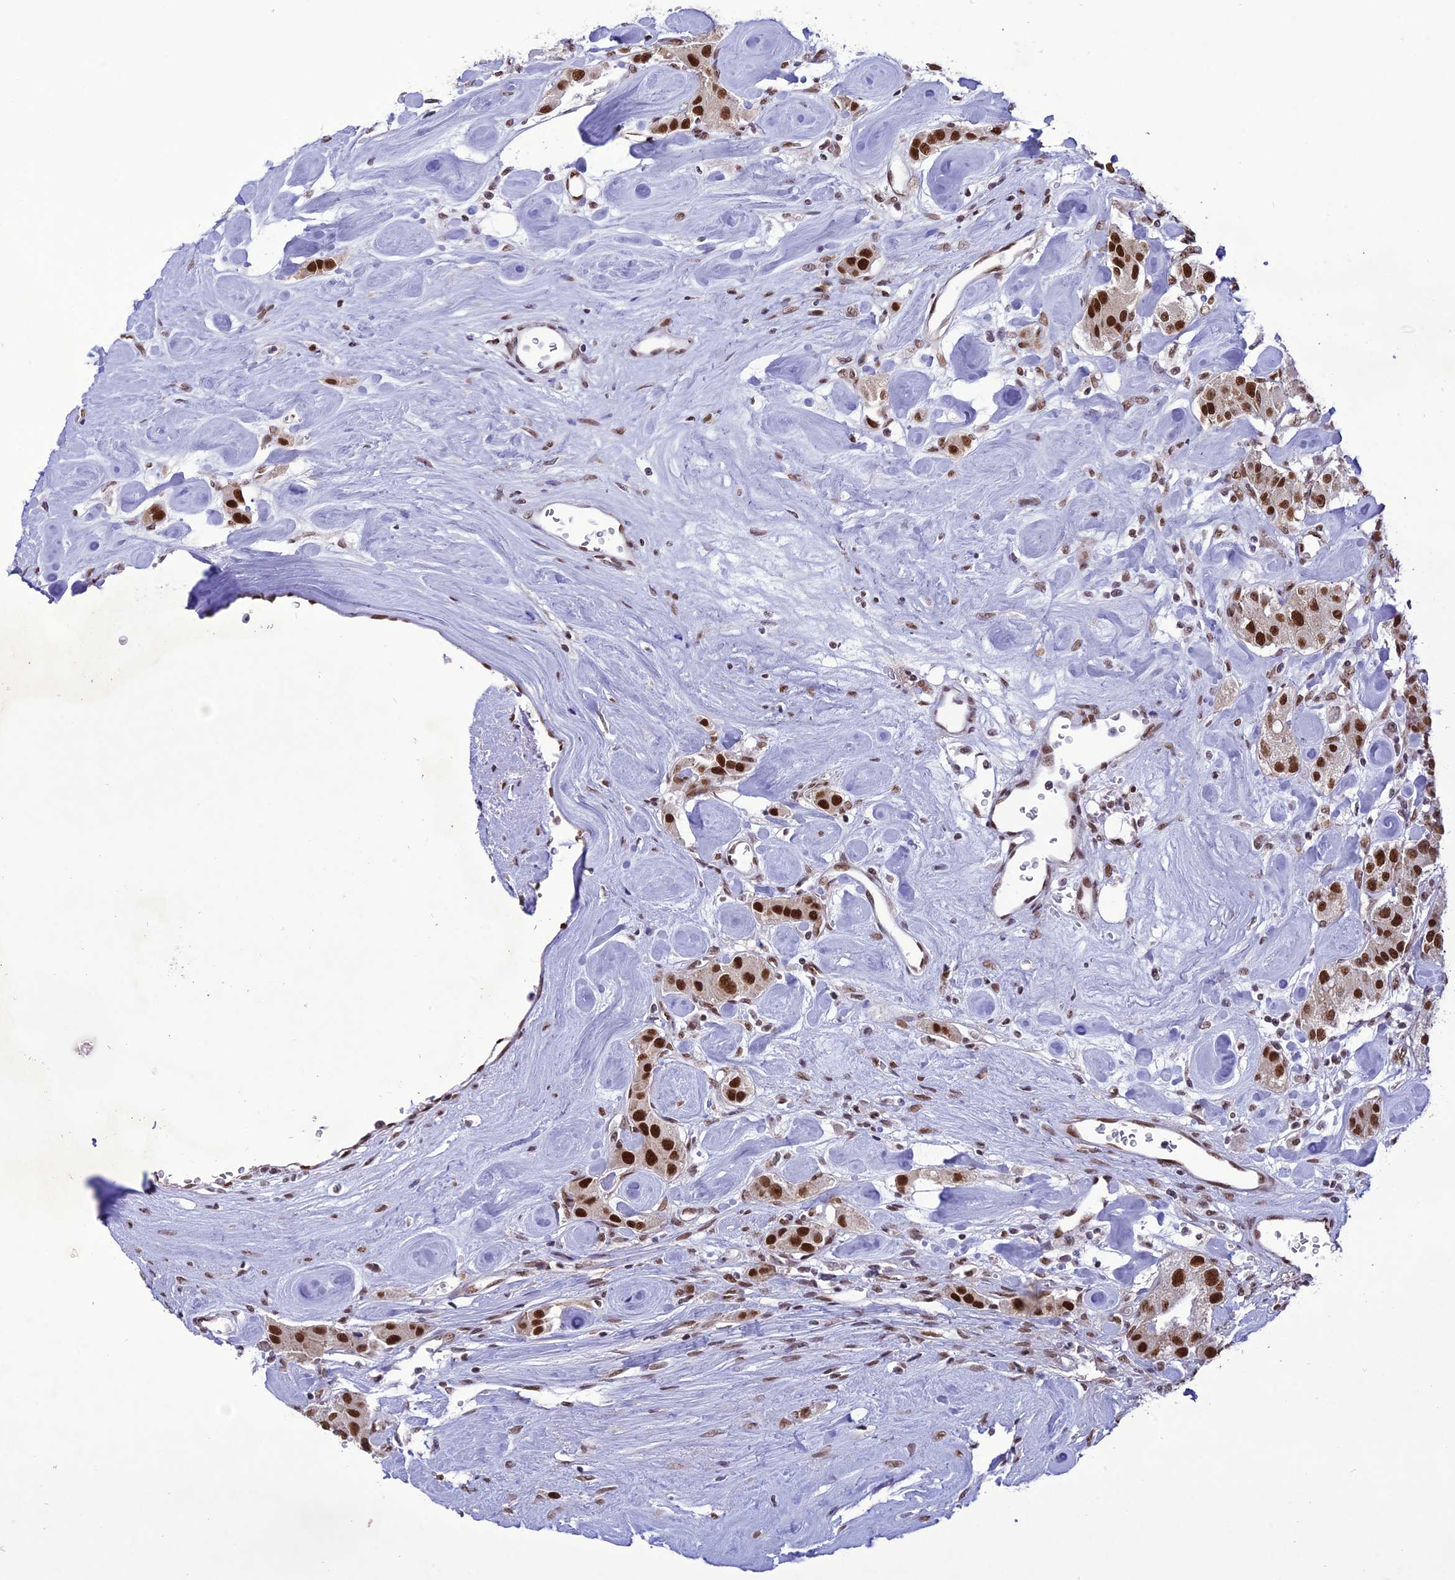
{"staining": {"intensity": "strong", "quantity": ">75%", "location": "nuclear"}, "tissue": "carcinoid", "cell_type": "Tumor cells", "image_type": "cancer", "snomed": [{"axis": "morphology", "description": "Carcinoid, malignant, NOS"}, {"axis": "topography", "description": "Pancreas"}], "caption": "IHC (DAB (3,3'-diaminobenzidine)) staining of human malignant carcinoid shows strong nuclear protein staining in approximately >75% of tumor cells.", "gene": "DDX1", "patient": {"sex": "male", "age": 41}}